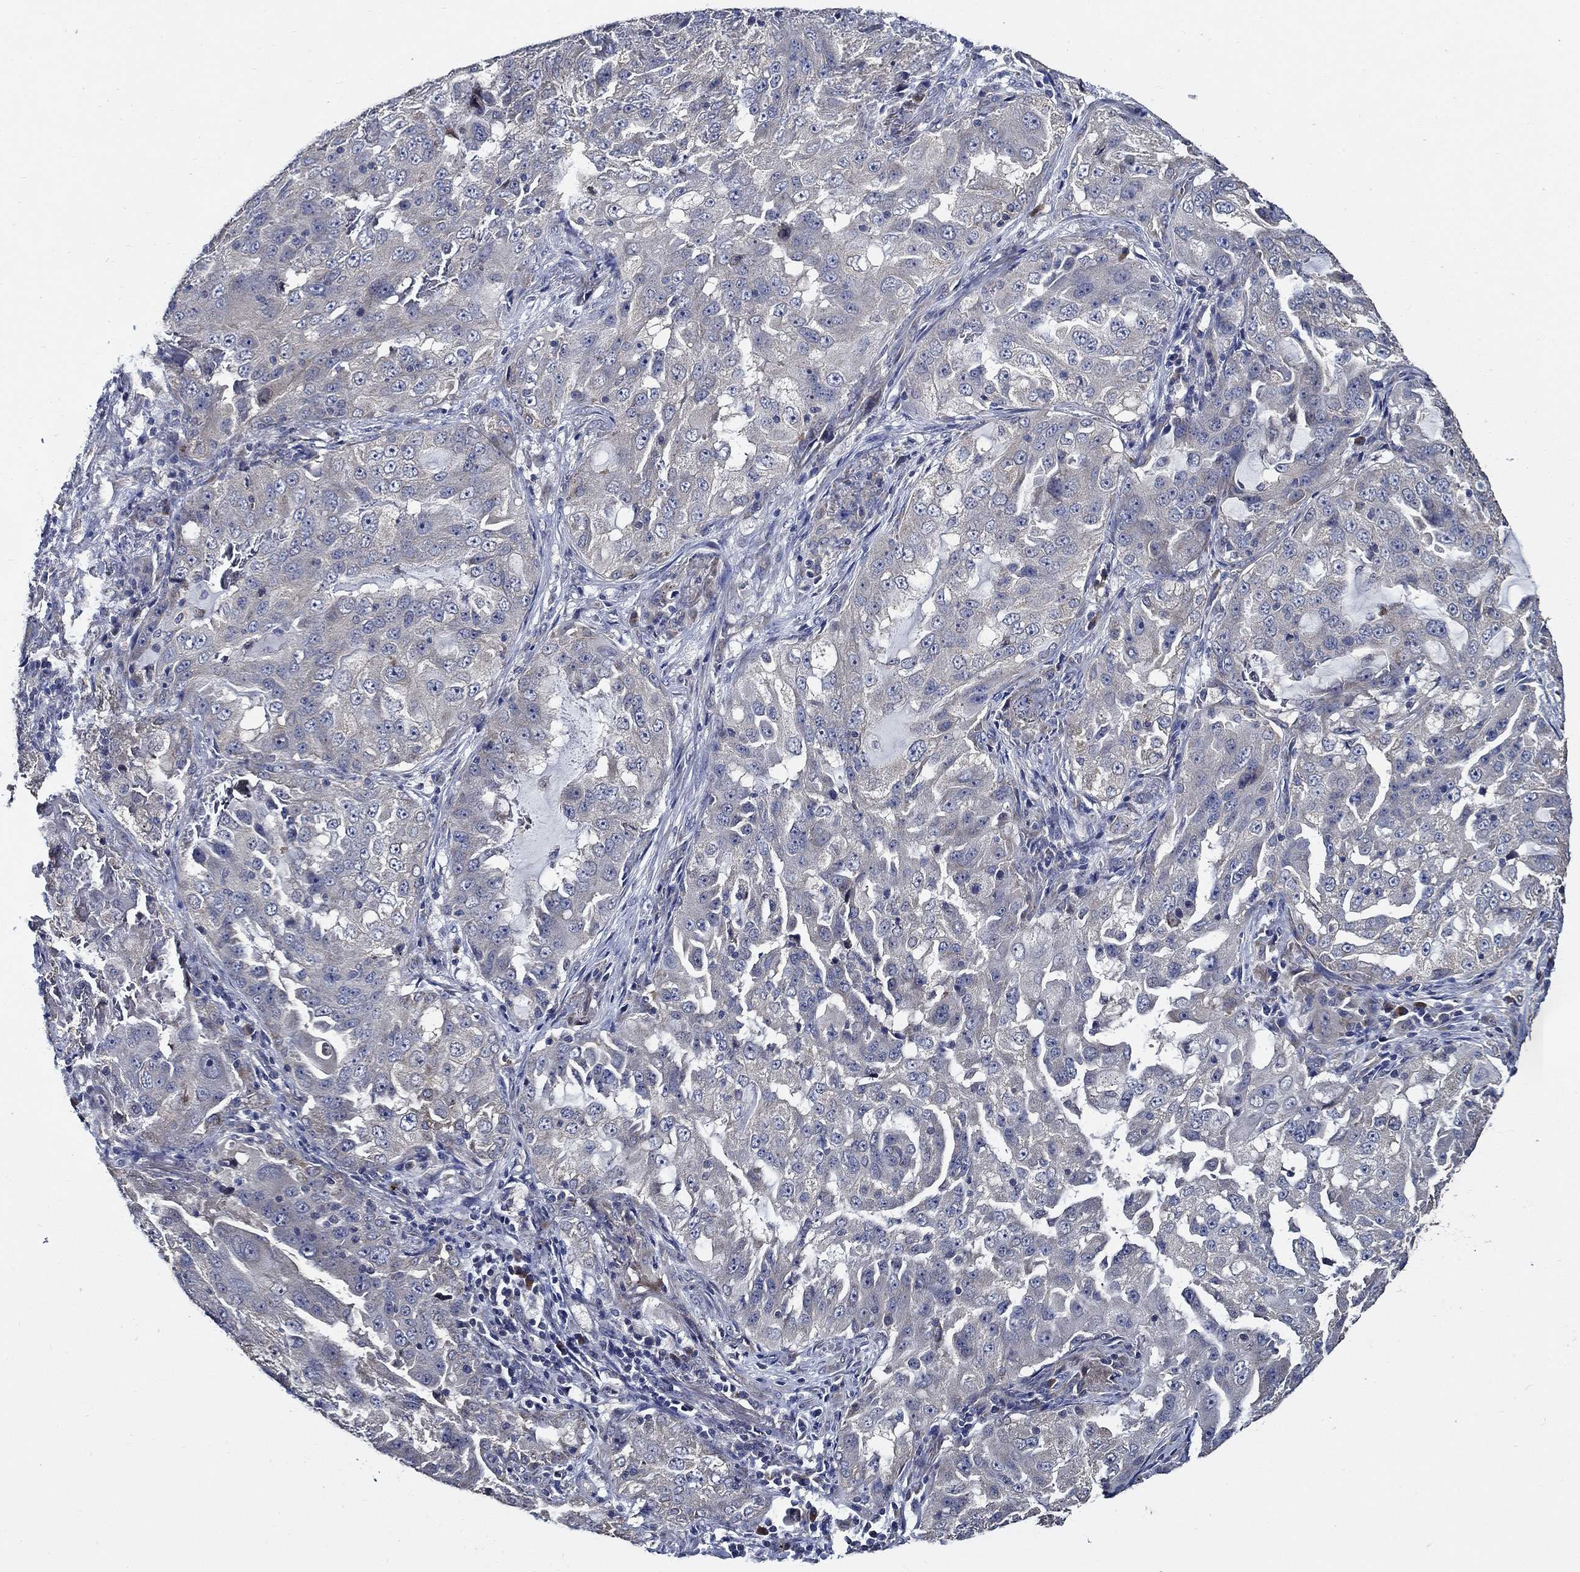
{"staining": {"intensity": "negative", "quantity": "none", "location": "none"}, "tissue": "lung cancer", "cell_type": "Tumor cells", "image_type": "cancer", "snomed": [{"axis": "morphology", "description": "Adenocarcinoma, NOS"}, {"axis": "topography", "description": "Lung"}], "caption": "Image shows no protein staining in tumor cells of lung cancer (adenocarcinoma) tissue.", "gene": "WDR53", "patient": {"sex": "female", "age": 61}}